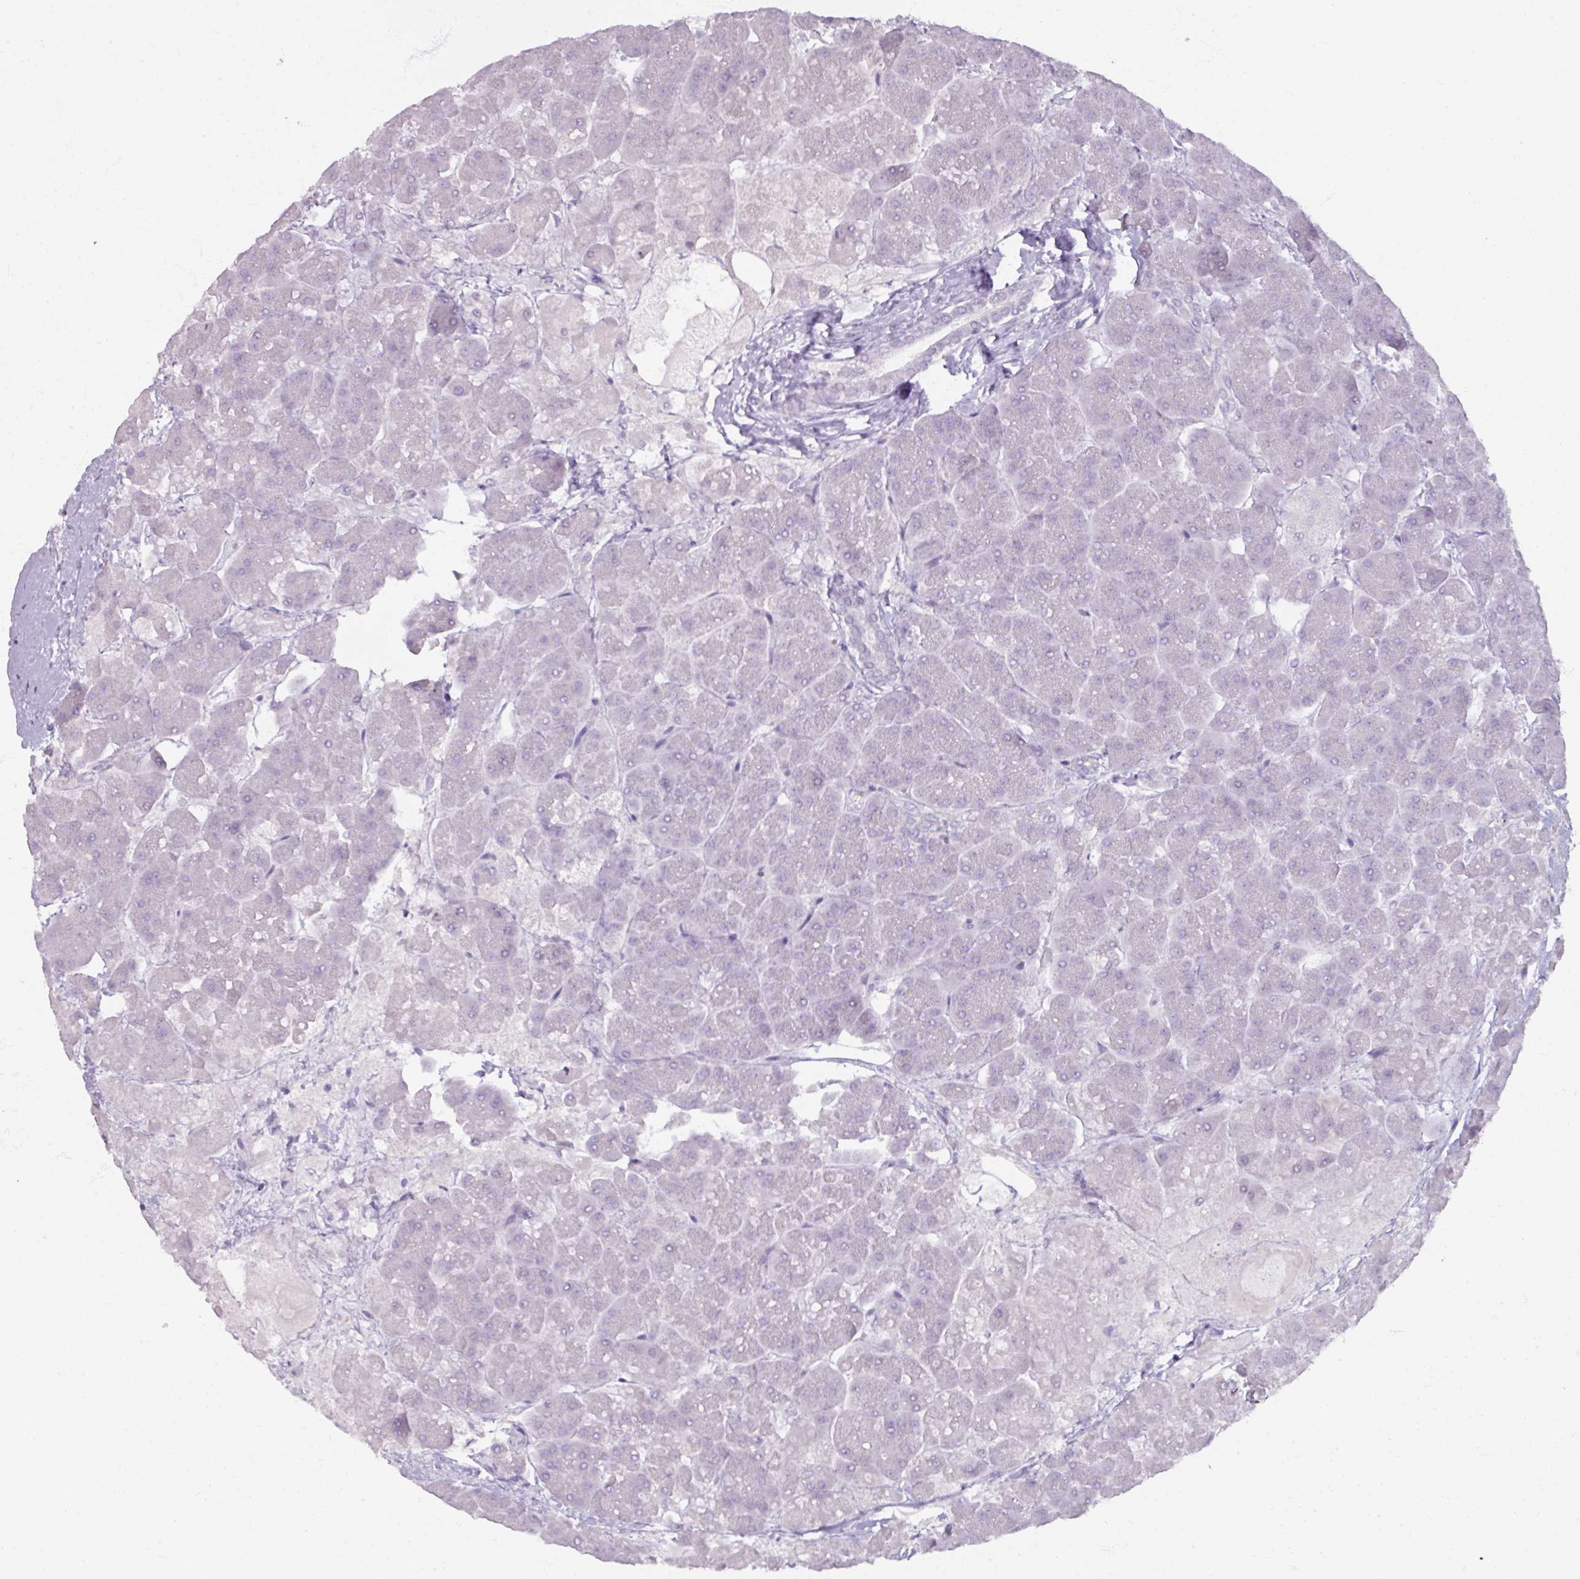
{"staining": {"intensity": "negative", "quantity": "none", "location": "none"}, "tissue": "pancreas", "cell_type": "Exocrine glandular cells", "image_type": "normal", "snomed": [{"axis": "morphology", "description": "Normal tissue, NOS"}, {"axis": "topography", "description": "Pancreas"}, {"axis": "topography", "description": "Peripheral nerve tissue"}], "caption": "Immunohistochemistry of benign pancreas demonstrates no expression in exocrine glandular cells.", "gene": "ARG1", "patient": {"sex": "male", "age": 54}}